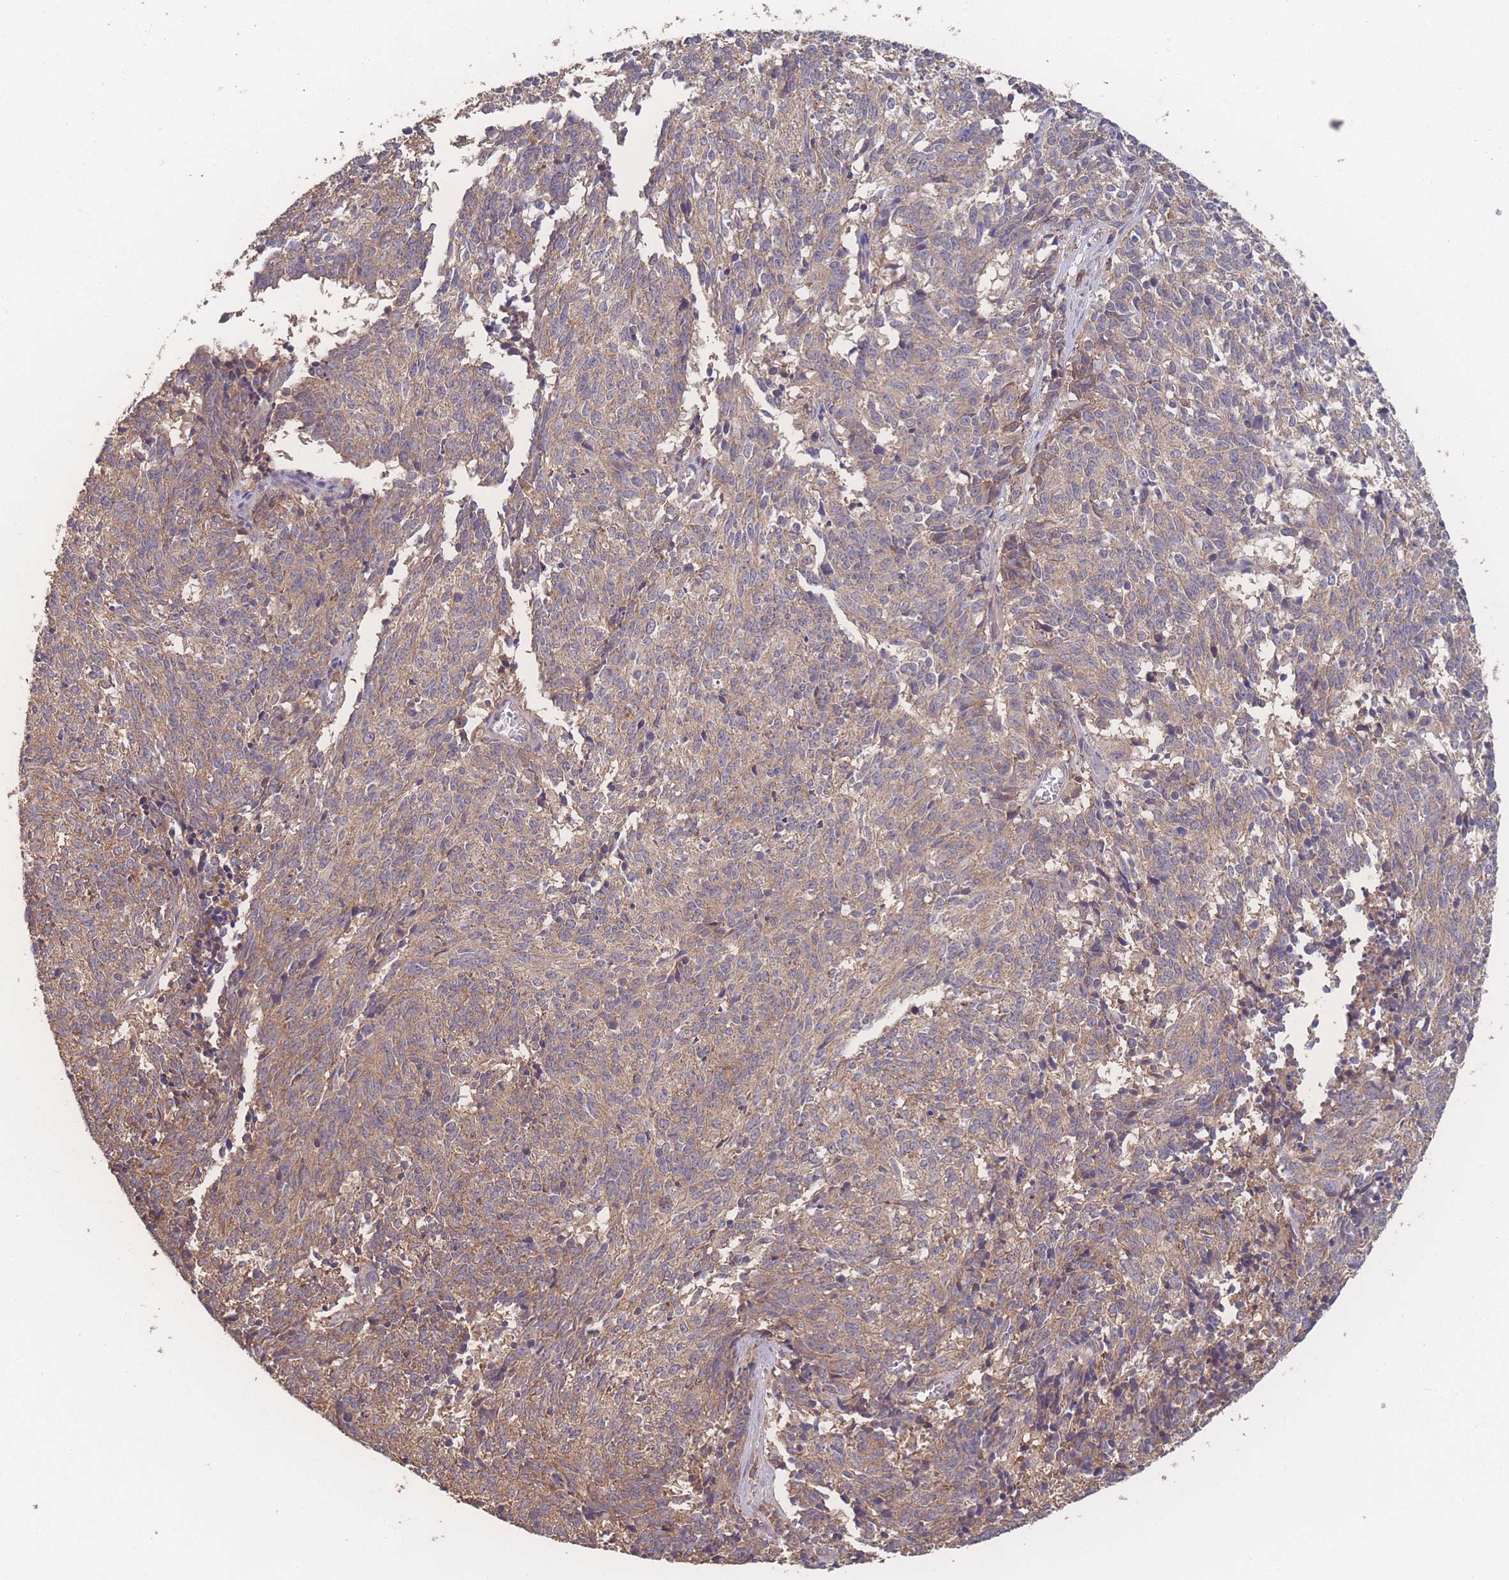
{"staining": {"intensity": "moderate", "quantity": "25%-75%", "location": "cytoplasmic/membranous"}, "tissue": "cervical cancer", "cell_type": "Tumor cells", "image_type": "cancer", "snomed": [{"axis": "morphology", "description": "Squamous cell carcinoma, NOS"}, {"axis": "topography", "description": "Cervix"}], "caption": "IHC histopathology image of neoplastic tissue: squamous cell carcinoma (cervical) stained using immunohistochemistry (IHC) demonstrates medium levels of moderate protein expression localized specifically in the cytoplasmic/membranous of tumor cells, appearing as a cytoplasmic/membranous brown color.", "gene": "ATXN10", "patient": {"sex": "female", "age": 29}}